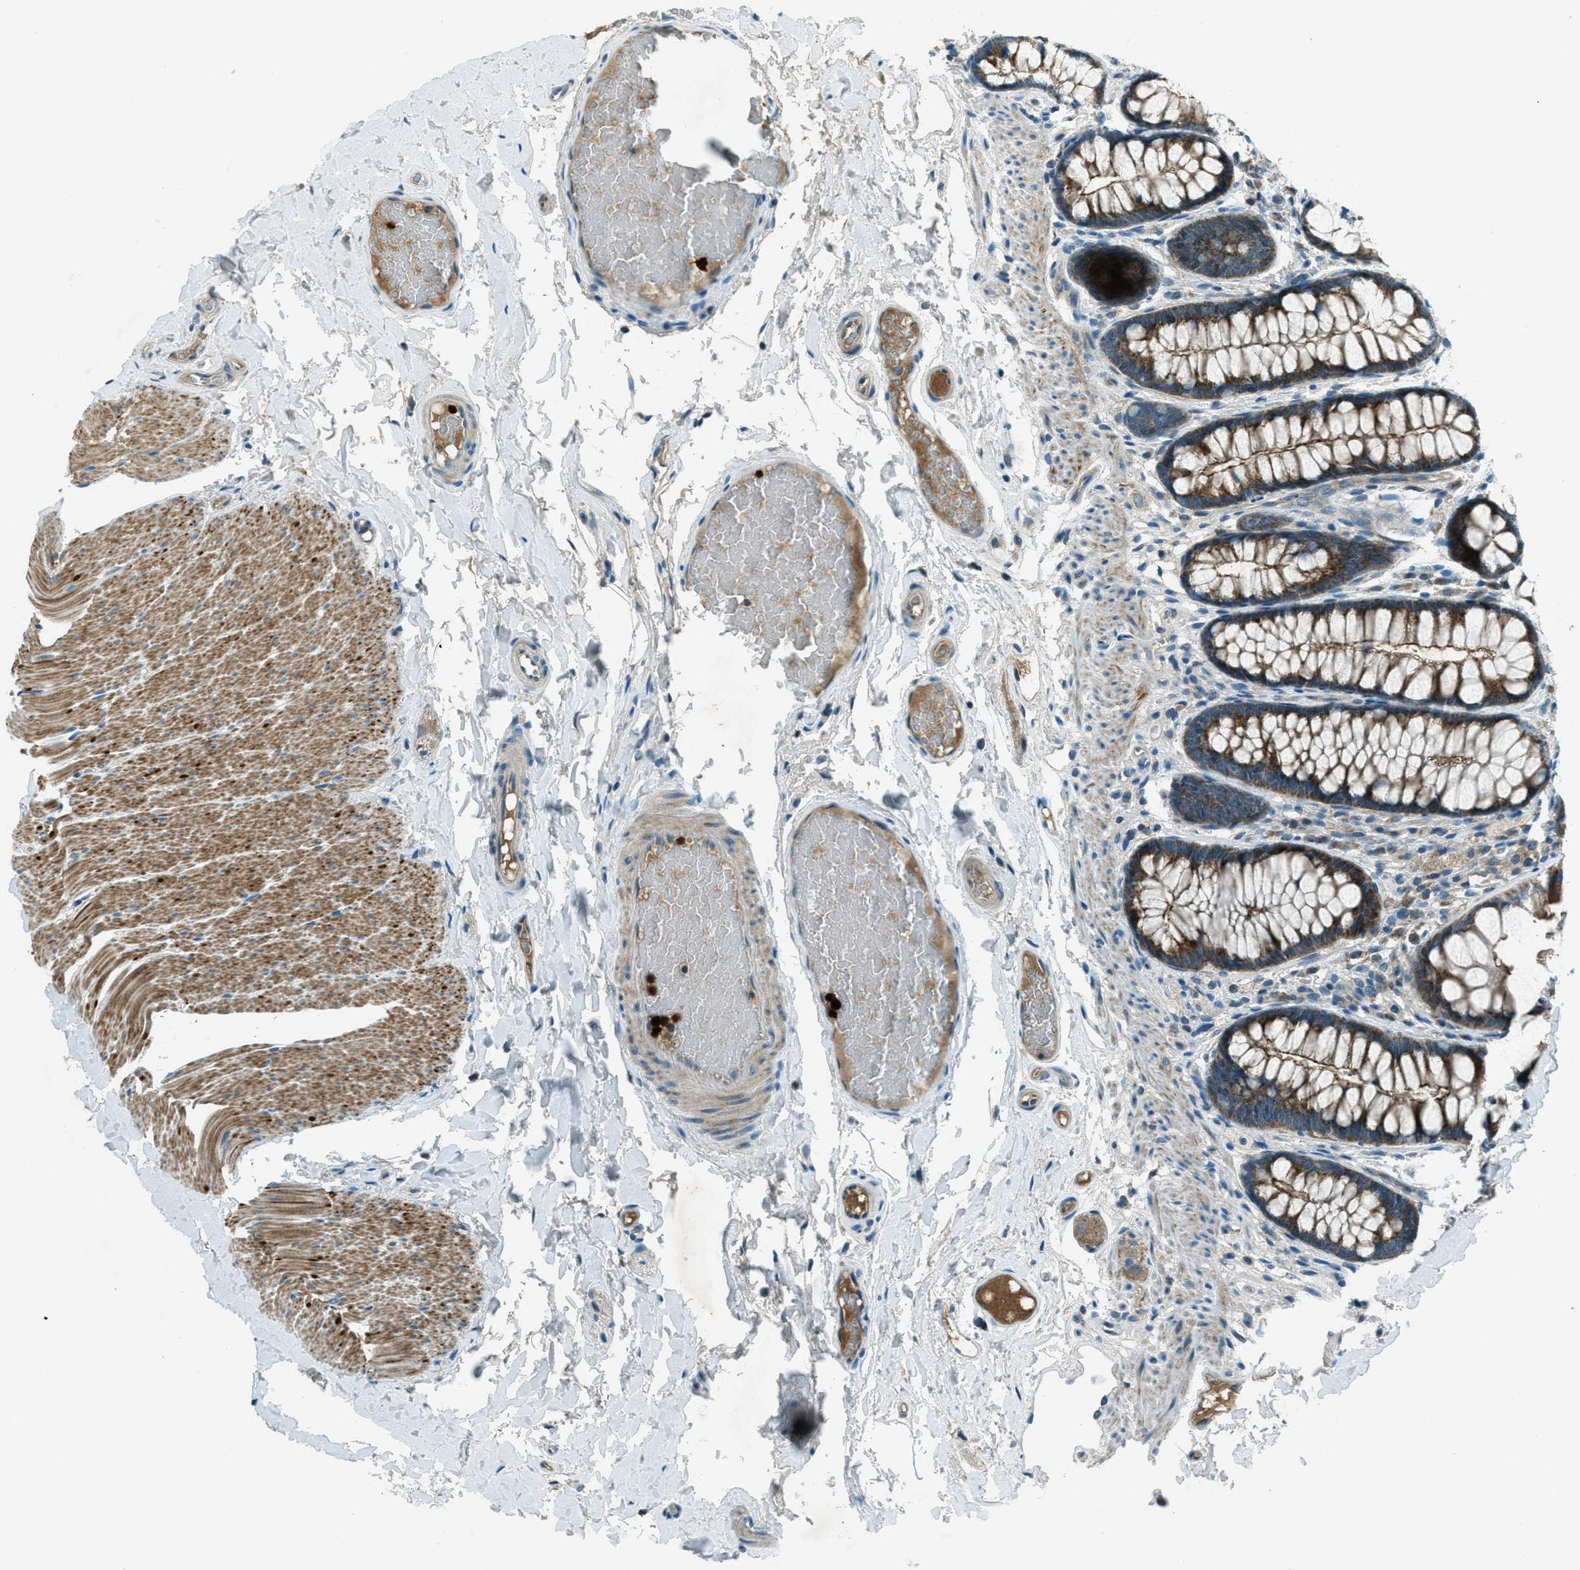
{"staining": {"intensity": "weak", "quantity": "25%-75%", "location": "cytoplasmic/membranous"}, "tissue": "colon", "cell_type": "Endothelial cells", "image_type": "normal", "snomed": [{"axis": "morphology", "description": "Normal tissue, NOS"}, {"axis": "topography", "description": "Colon"}], "caption": "Endothelial cells show weak cytoplasmic/membranous staining in about 25%-75% of cells in benign colon. The staining is performed using DAB brown chromogen to label protein expression. The nuclei are counter-stained blue using hematoxylin.", "gene": "FAR1", "patient": {"sex": "female", "age": 56}}